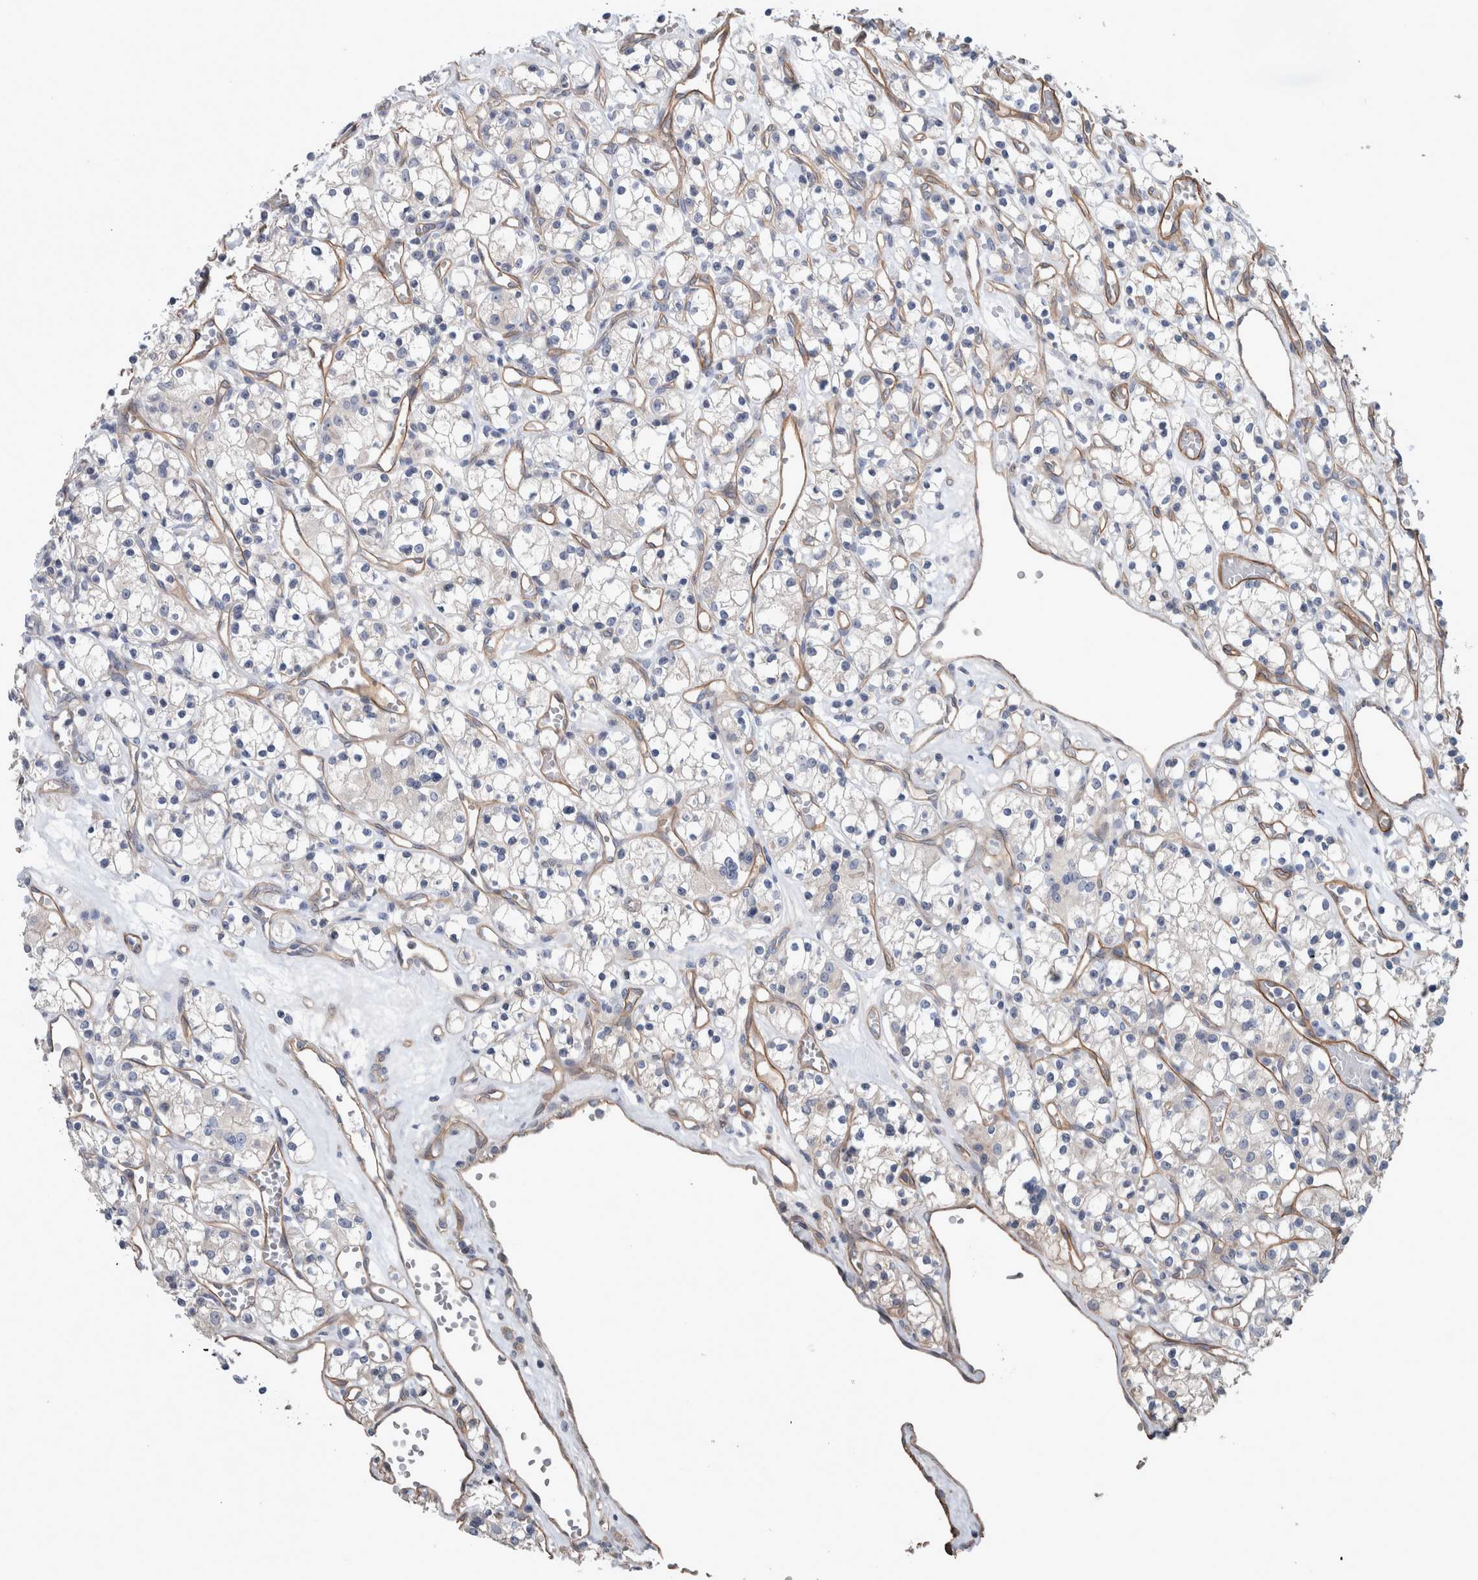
{"staining": {"intensity": "negative", "quantity": "none", "location": "none"}, "tissue": "renal cancer", "cell_type": "Tumor cells", "image_type": "cancer", "snomed": [{"axis": "morphology", "description": "Adenocarcinoma, NOS"}, {"axis": "topography", "description": "Kidney"}], "caption": "The IHC histopathology image has no significant staining in tumor cells of renal cancer tissue.", "gene": "BCAM", "patient": {"sex": "female", "age": 59}}